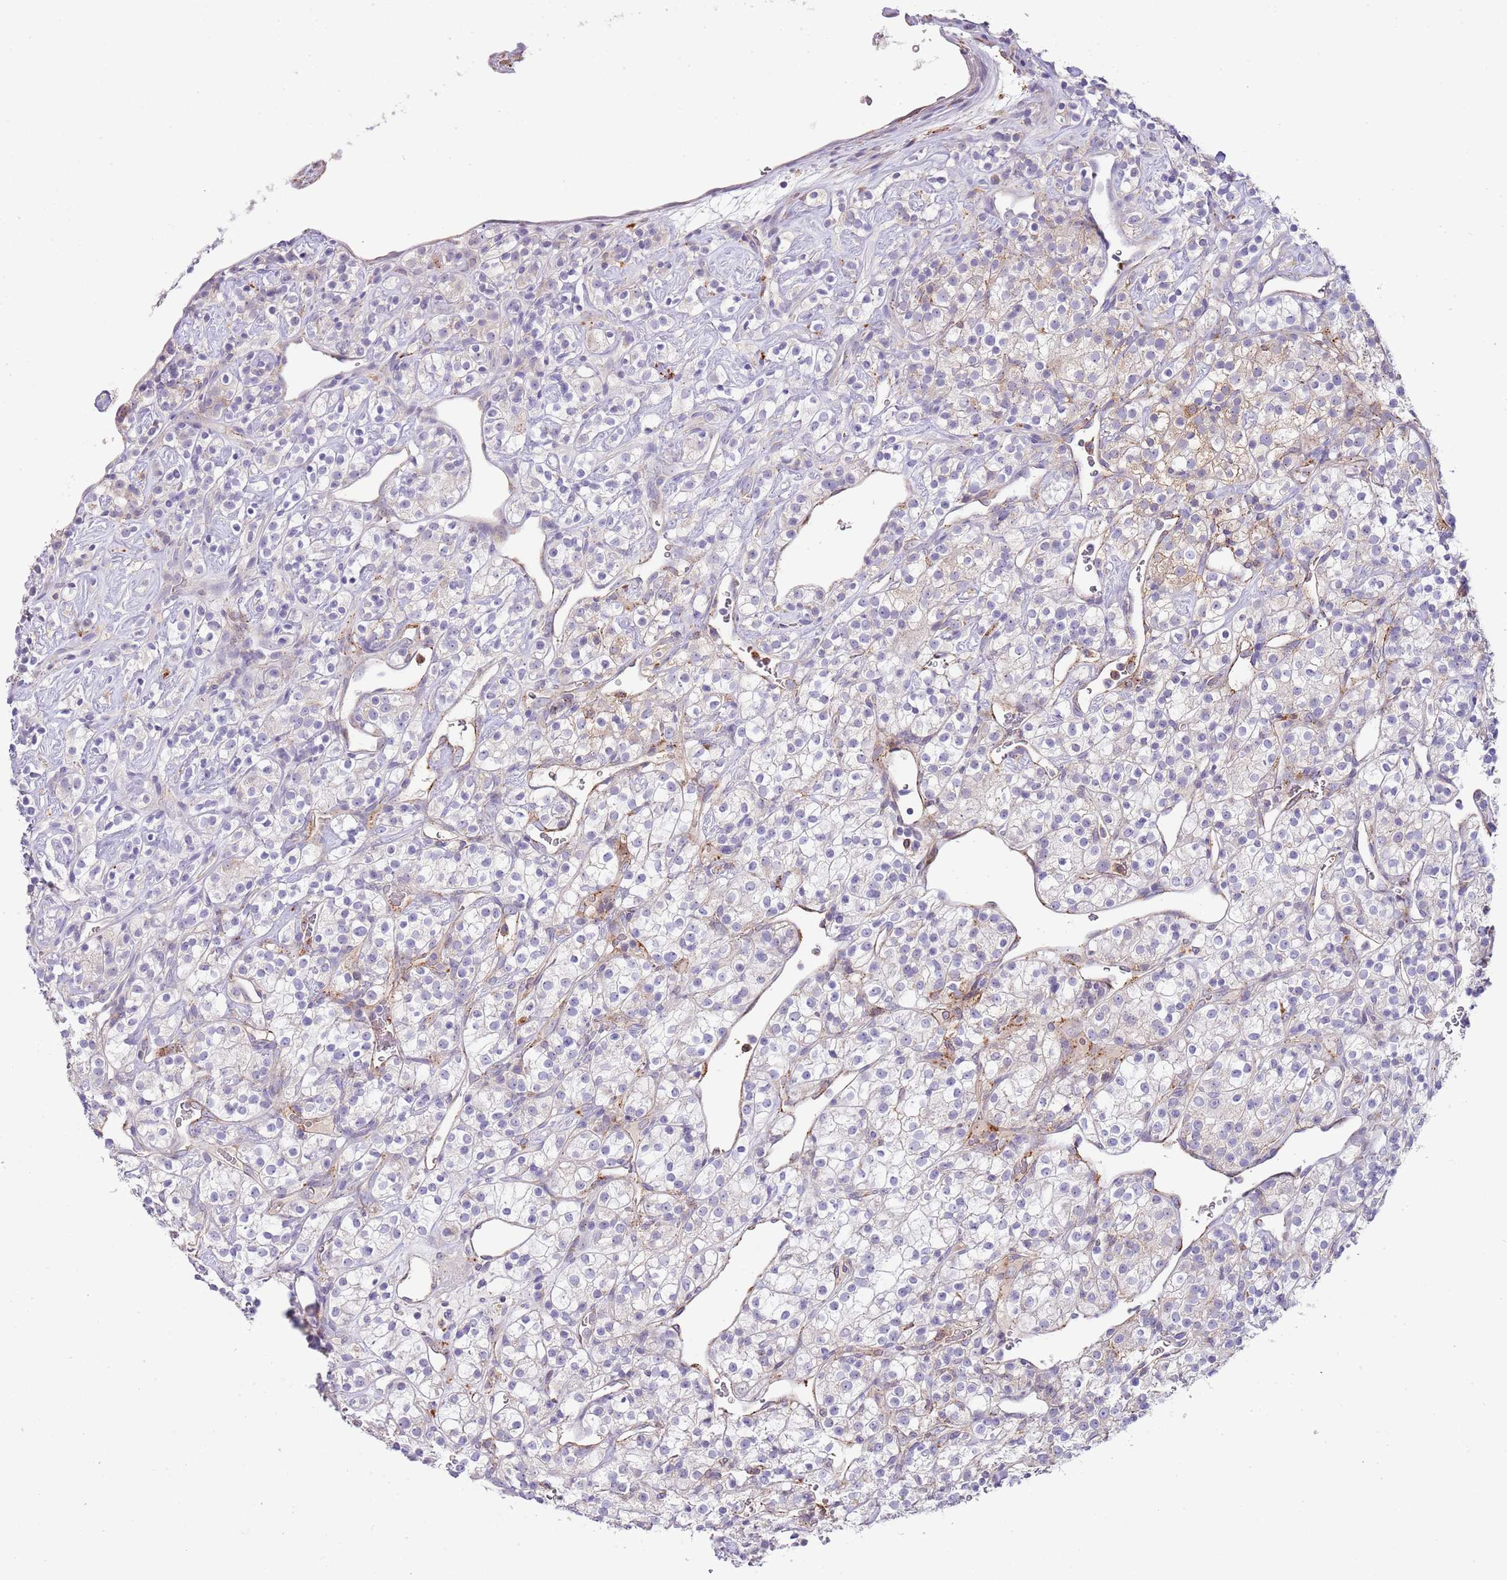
{"staining": {"intensity": "weak", "quantity": "<25%", "location": "cytoplasmic/membranous"}, "tissue": "renal cancer", "cell_type": "Tumor cells", "image_type": "cancer", "snomed": [{"axis": "morphology", "description": "Adenocarcinoma, NOS"}, {"axis": "topography", "description": "Kidney"}], "caption": "A micrograph of human renal cancer is negative for staining in tumor cells.", "gene": "ABHD17A", "patient": {"sex": "male", "age": 77}}